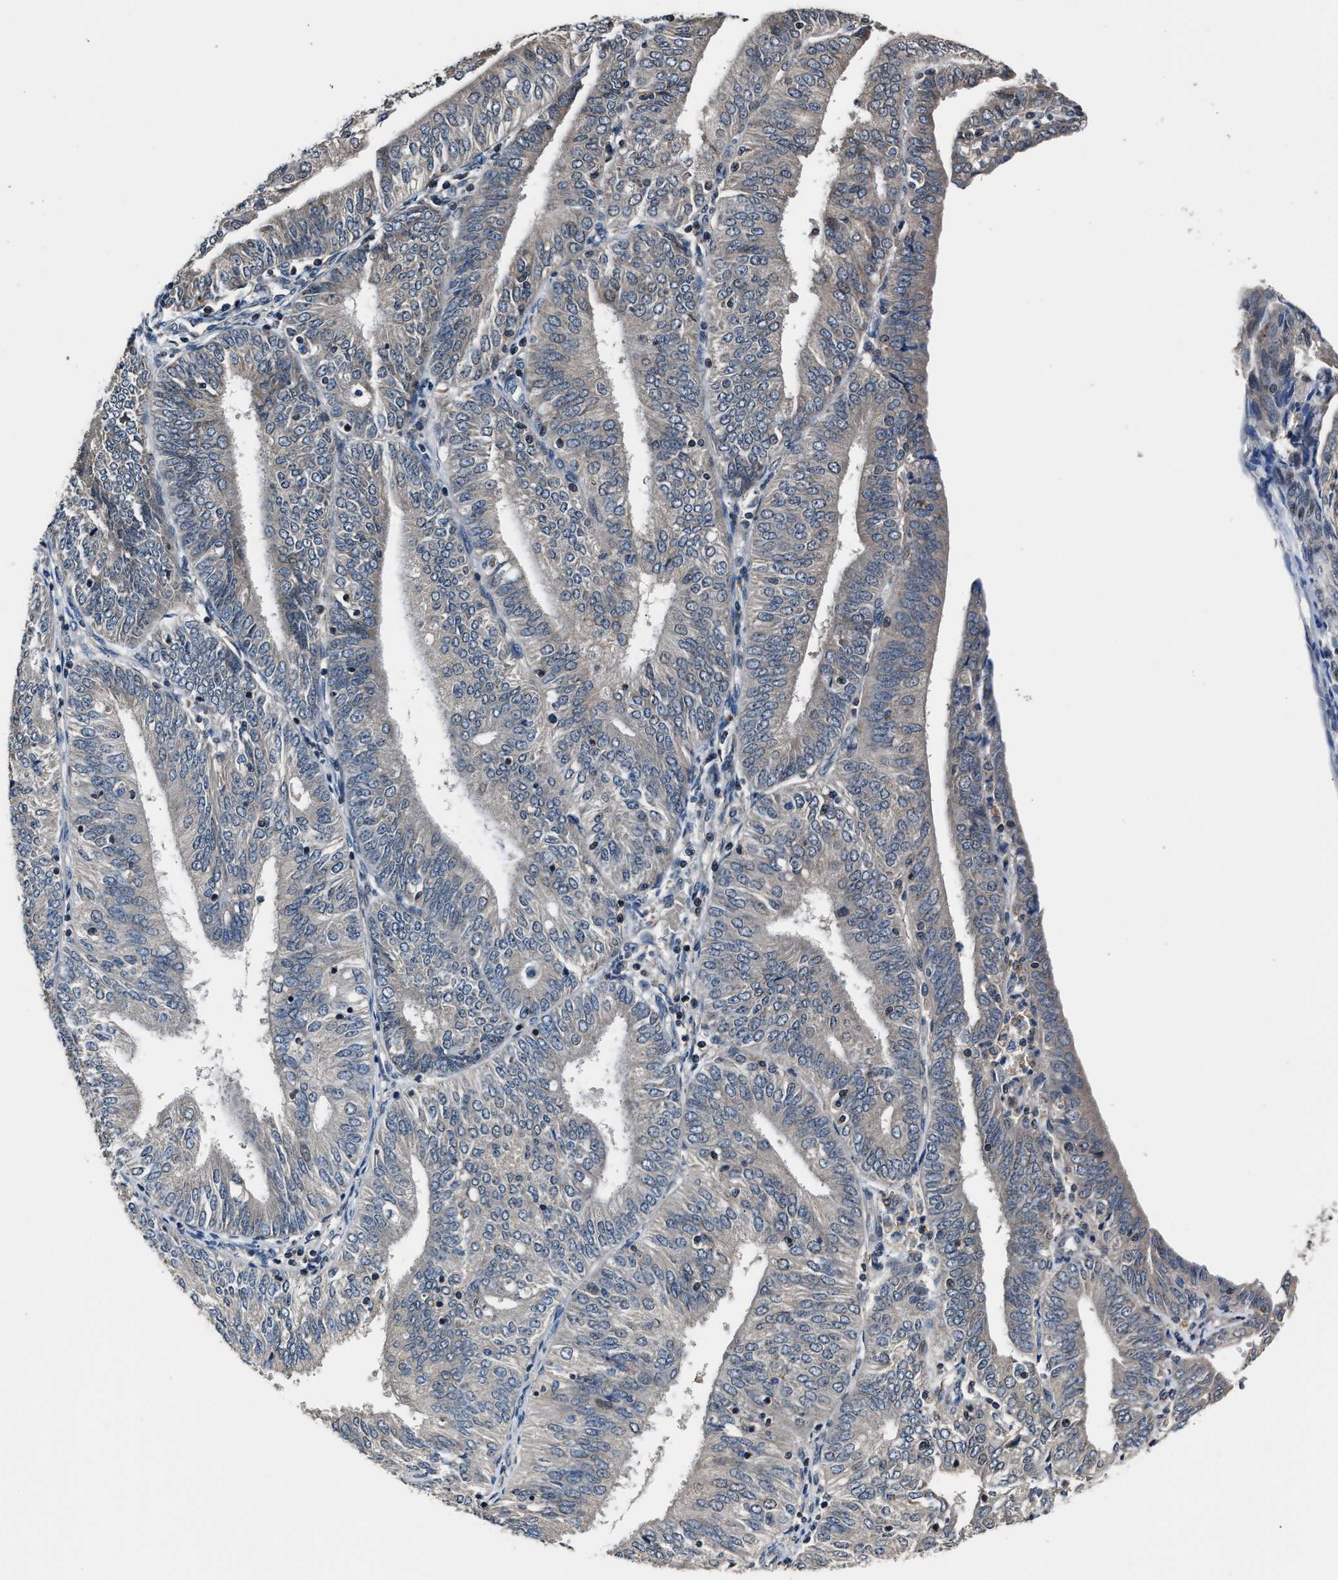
{"staining": {"intensity": "weak", "quantity": "<25%", "location": "cytoplasmic/membranous"}, "tissue": "endometrial cancer", "cell_type": "Tumor cells", "image_type": "cancer", "snomed": [{"axis": "morphology", "description": "Adenocarcinoma, NOS"}, {"axis": "topography", "description": "Endometrium"}], "caption": "Tumor cells show no significant protein positivity in endometrial adenocarcinoma.", "gene": "TNRC18", "patient": {"sex": "female", "age": 58}}